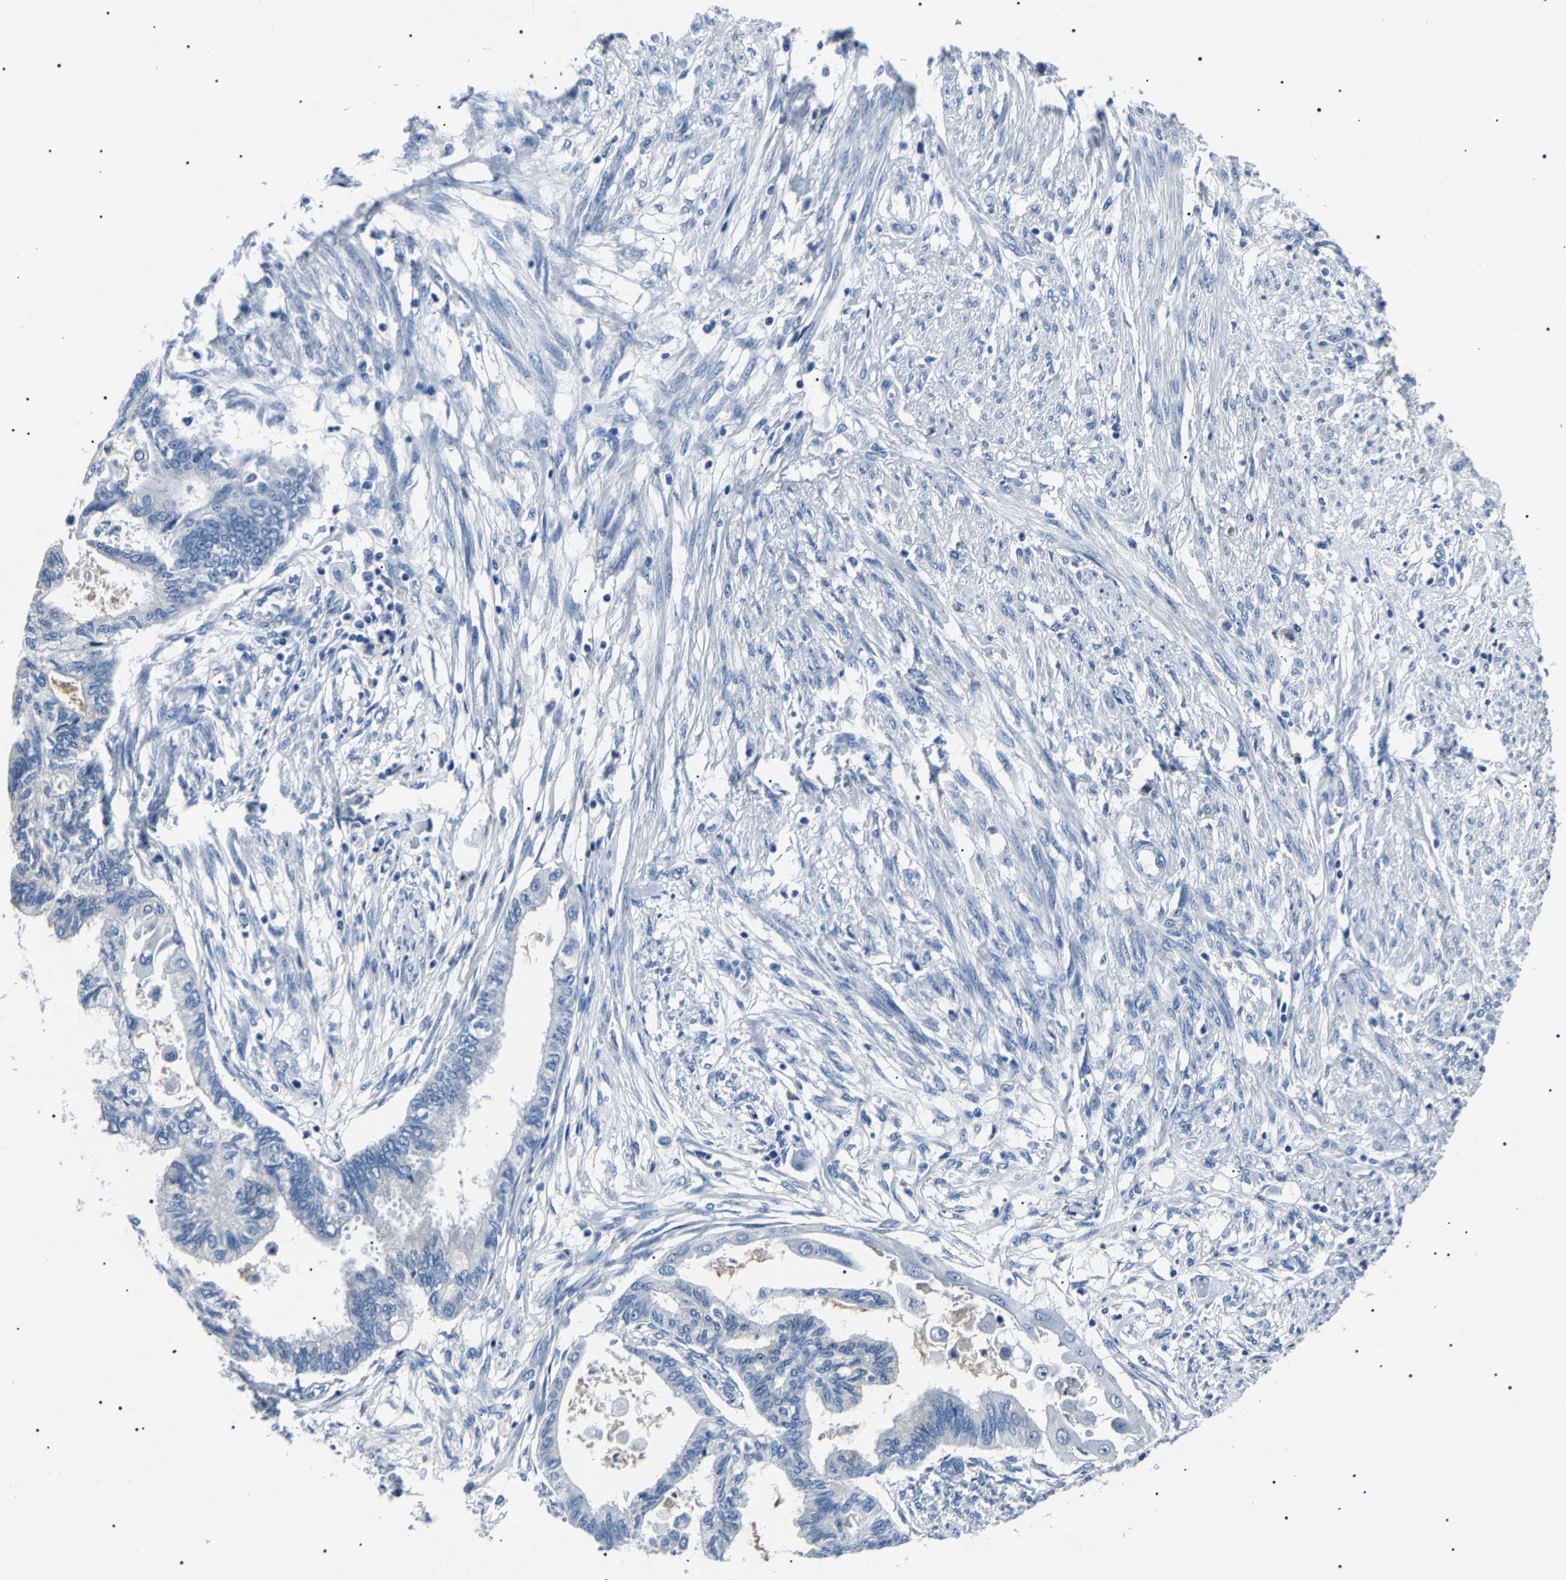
{"staining": {"intensity": "negative", "quantity": "none", "location": "none"}, "tissue": "cervical cancer", "cell_type": "Tumor cells", "image_type": "cancer", "snomed": [{"axis": "morphology", "description": "Normal tissue, NOS"}, {"axis": "morphology", "description": "Adenocarcinoma, NOS"}, {"axis": "topography", "description": "Cervix"}, {"axis": "topography", "description": "Endometrium"}], "caption": "Immunohistochemistry of human cervical cancer displays no positivity in tumor cells.", "gene": "KLK15", "patient": {"sex": "female", "age": 86}}